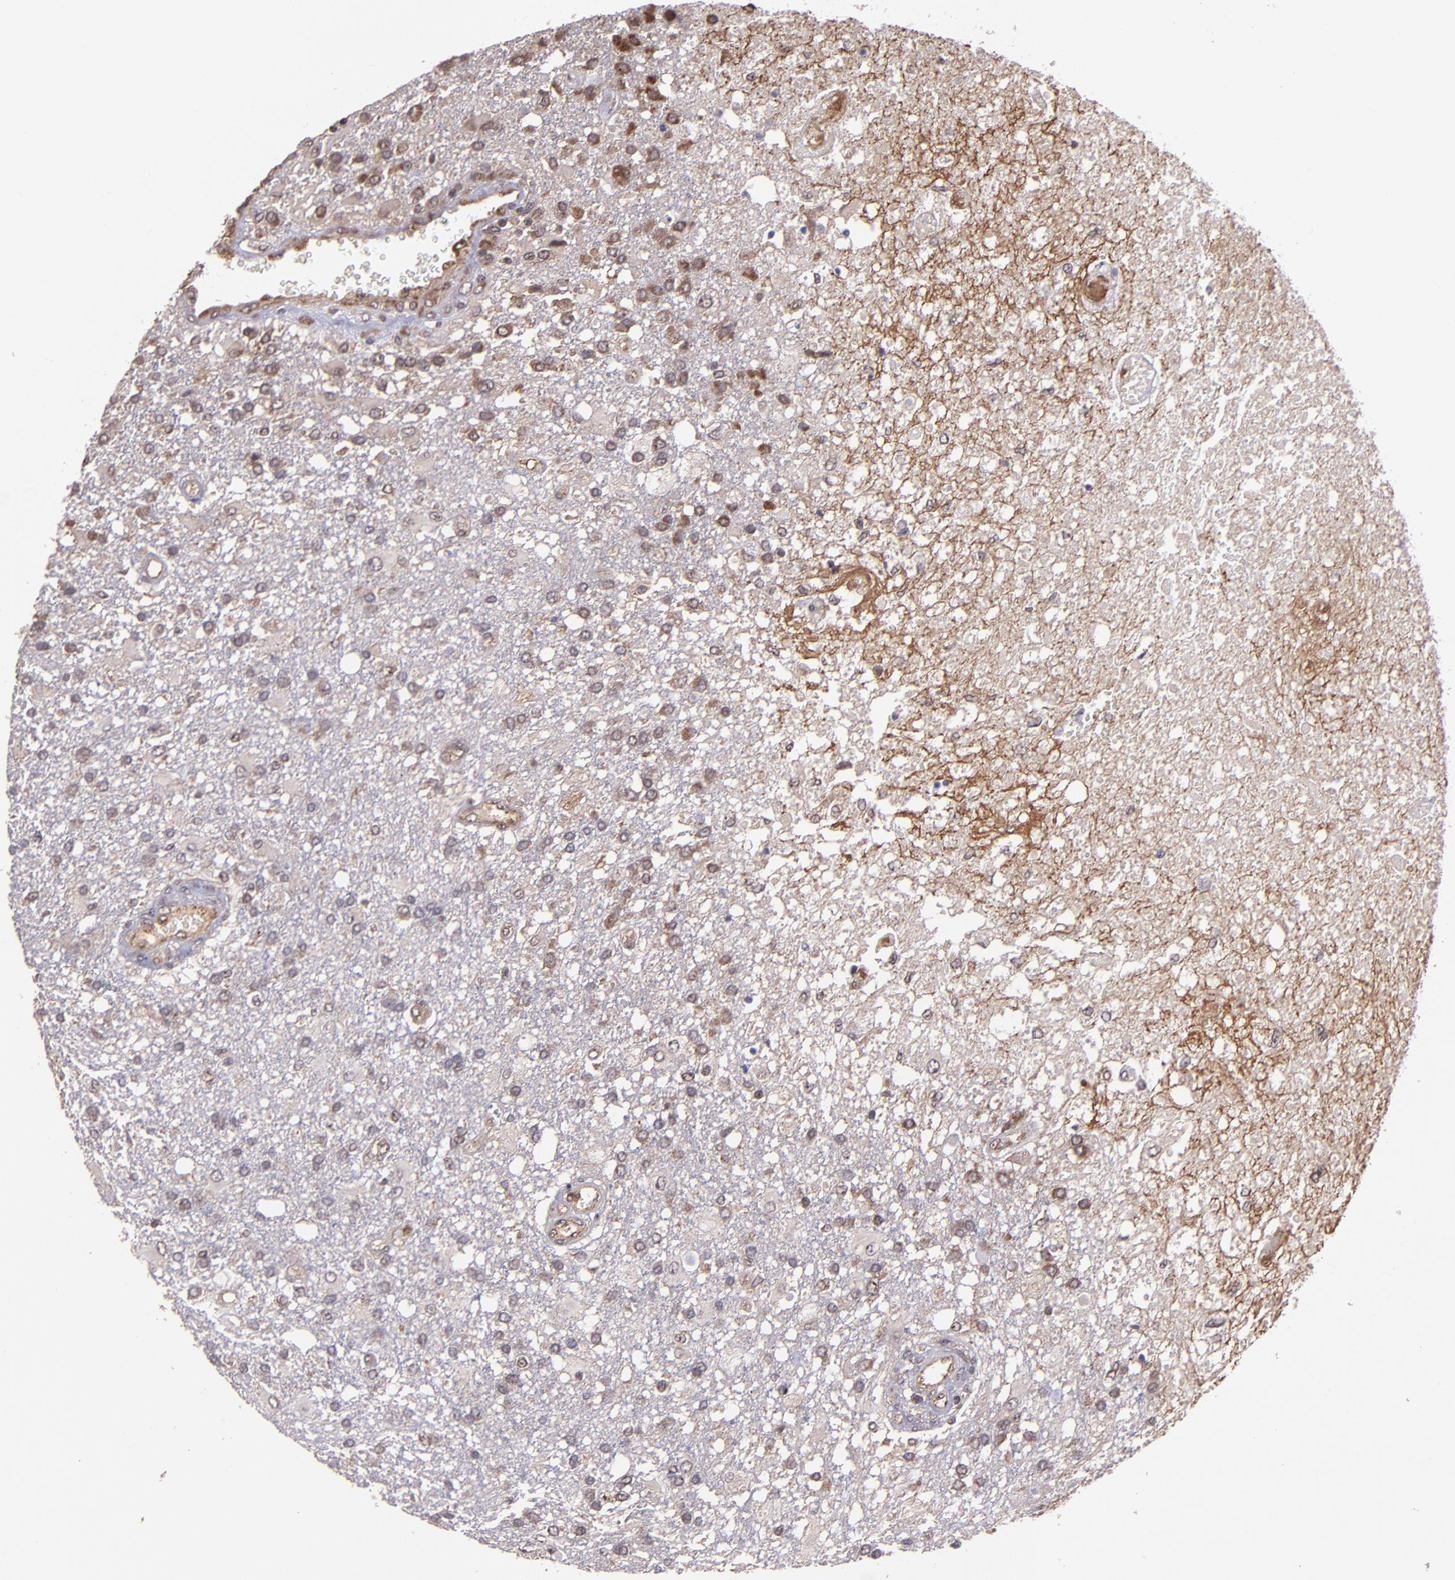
{"staining": {"intensity": "moderate", "quantity": "25%-75%", "location": "cytoplasmic/membranous"}, "tissue": "glioma", "cell_type": "Tumor cells", "image_type": "cancer", "snomed": [{"axis": "morphology", "description": "Glioma, malignant, High grade"}, {"axis": "topography", "description": "Cerebral cortex"}], "caption": "Protein analysis of glioma tissue demonstrates moderate cytoplasmic/membranous positivity in about 25%-75% of tumor cells.", "gene": "USP51", "patient": {"sex": "male", "age": 79}}